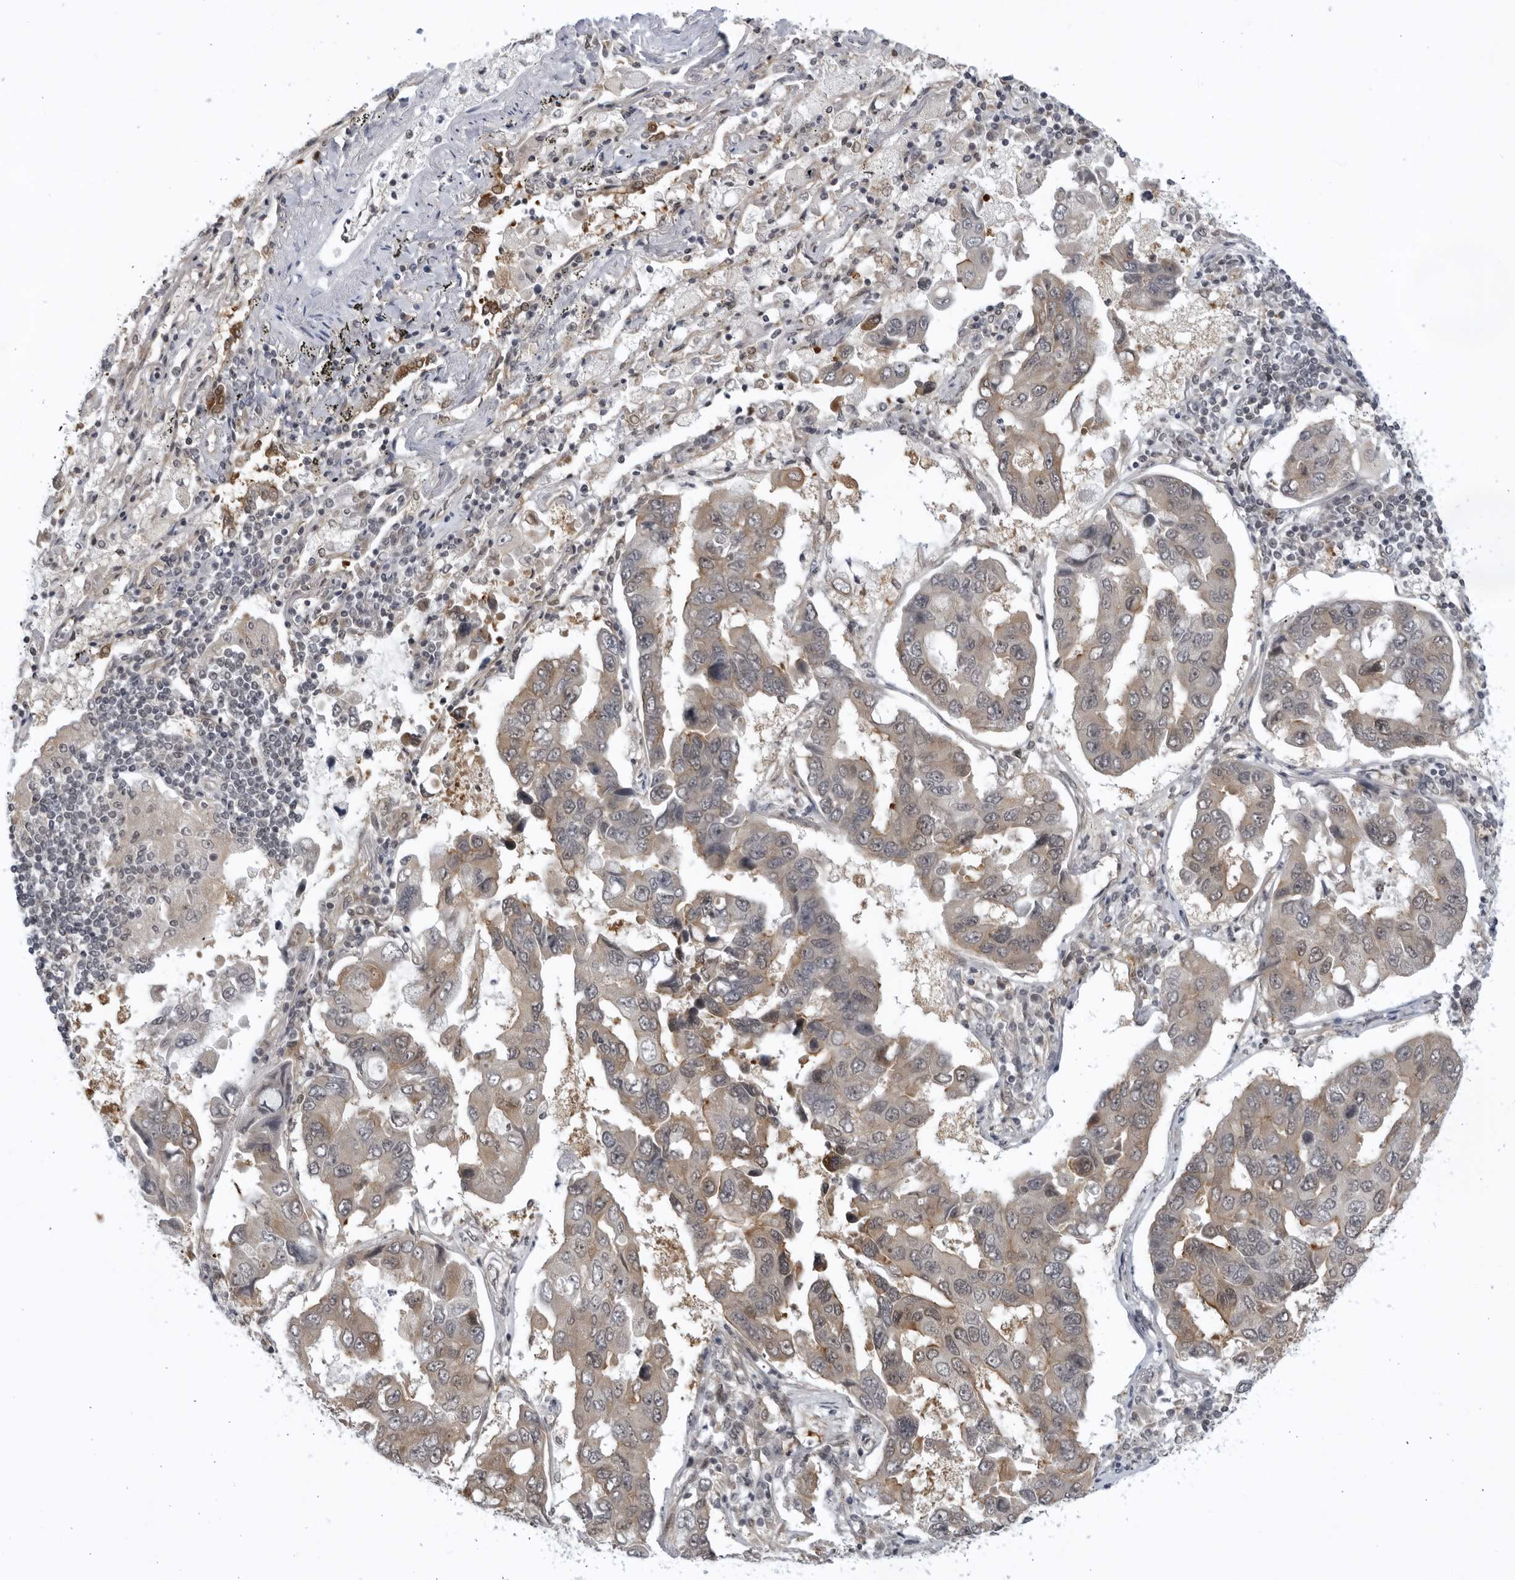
{"staining": {"intensity": "weak", "quantity": "<25%", "location": "cytoplasmic/membranous"}, "tissue": "lung cancer", "cell_type": "Tumor cells", "image_type": "cancer", "snomed": [{"axis": "morphology", "description": "Adenocarcinoma, NOS"}, {"axis": "topography", "description": "Lung"}], "caption": "Protein analysis of lung cancer (adenocarcinoma) reveals no significant expression in tumor cells.", "gene": "ITGB3BP", "patient": {"sex": "male", "age": 64}}